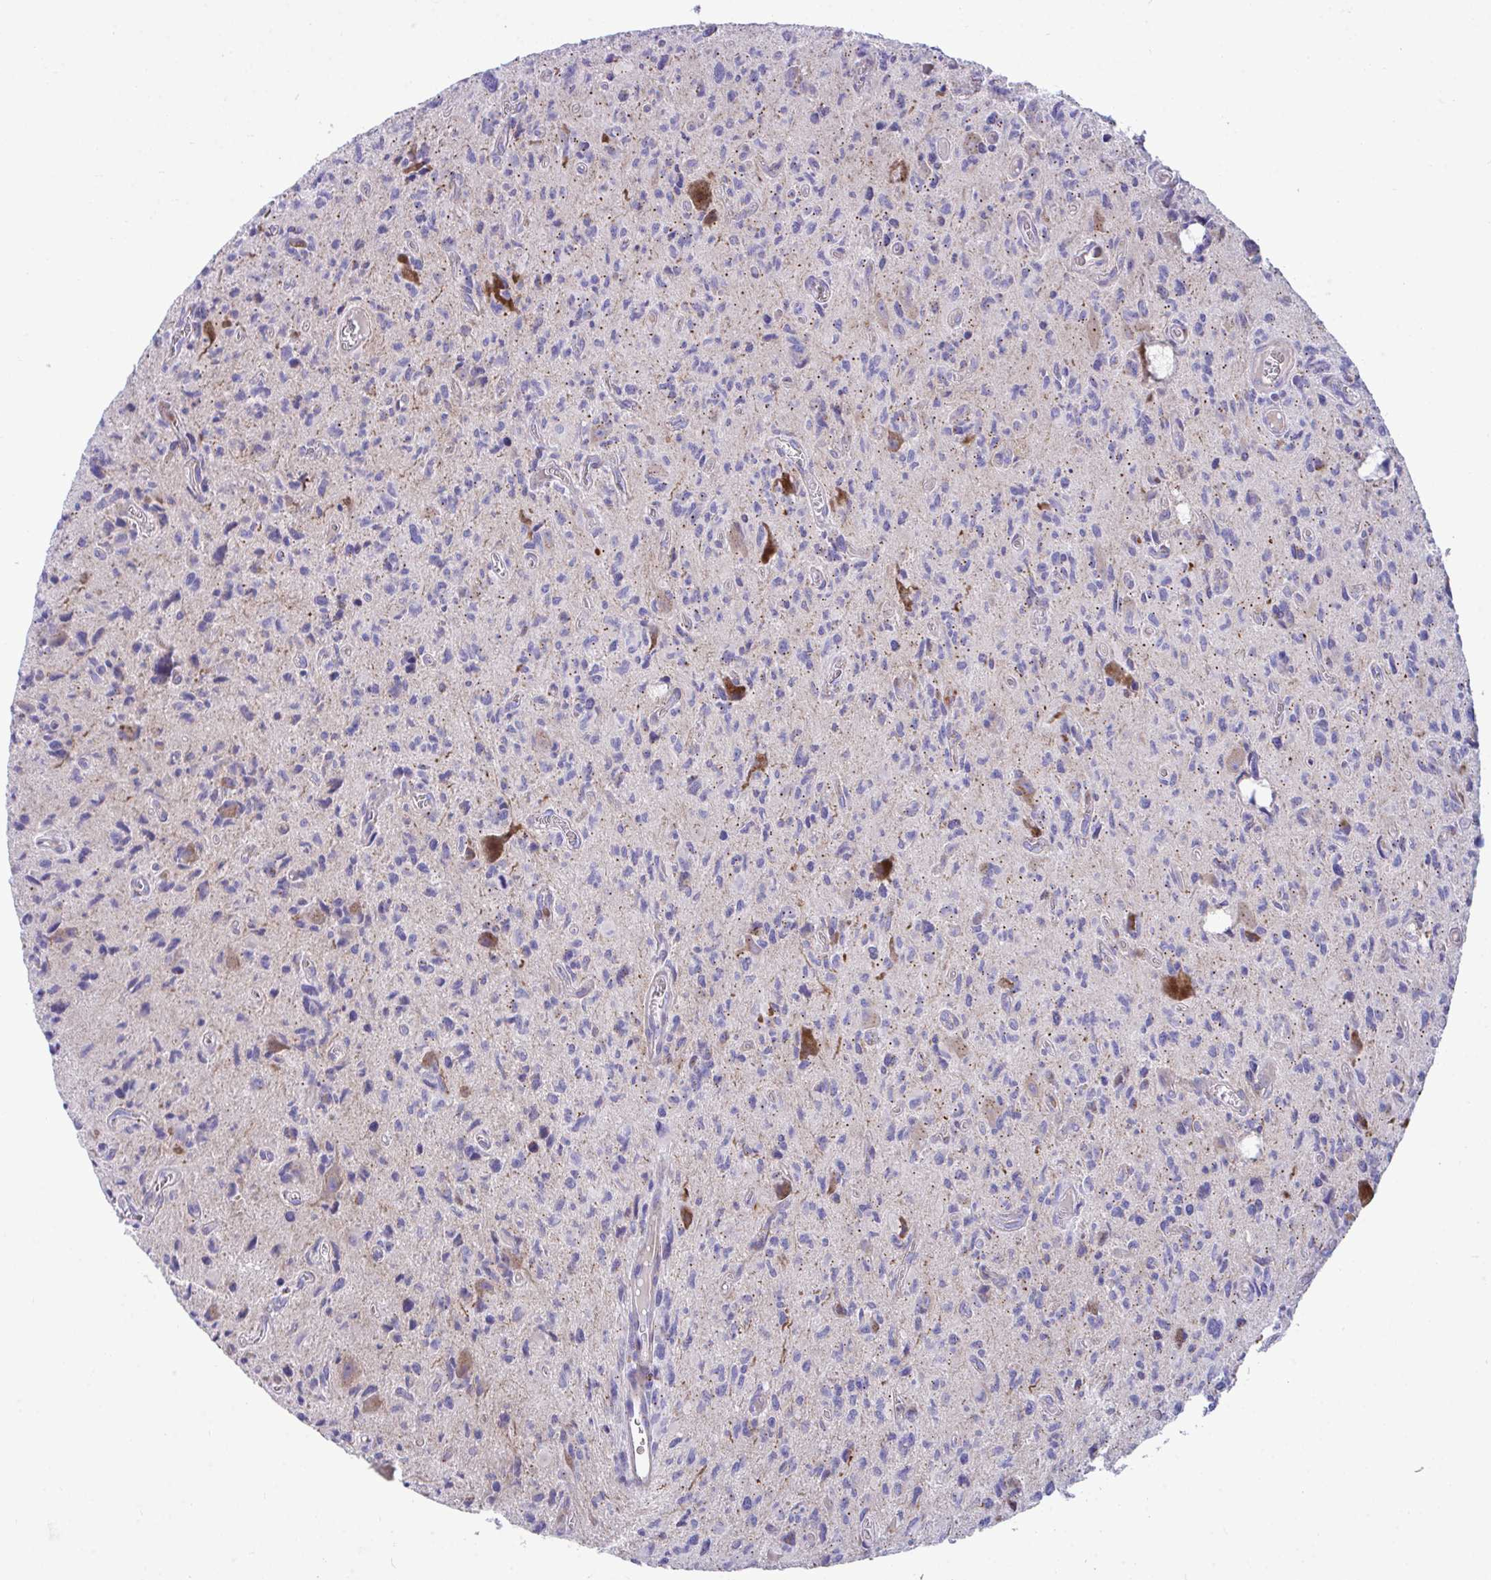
{"staining": {"intensity": "negative", "quantity": "none", "location": "none"}, "tissue": "glioma", "cell_type": "Tumor cells", "image_type": "cancer", "snomed": [{"axis": "morphology", "description": "Glioma, malignant, High grade"}, {"axis": "topography", "description": "Brain"}], "caption": "Protein analysis of high-grade glioma (malignant) exhibits no significant expression in tumor cells.", "gene": "MRPS16", "patient": {"sex": "male", "age": 76}}